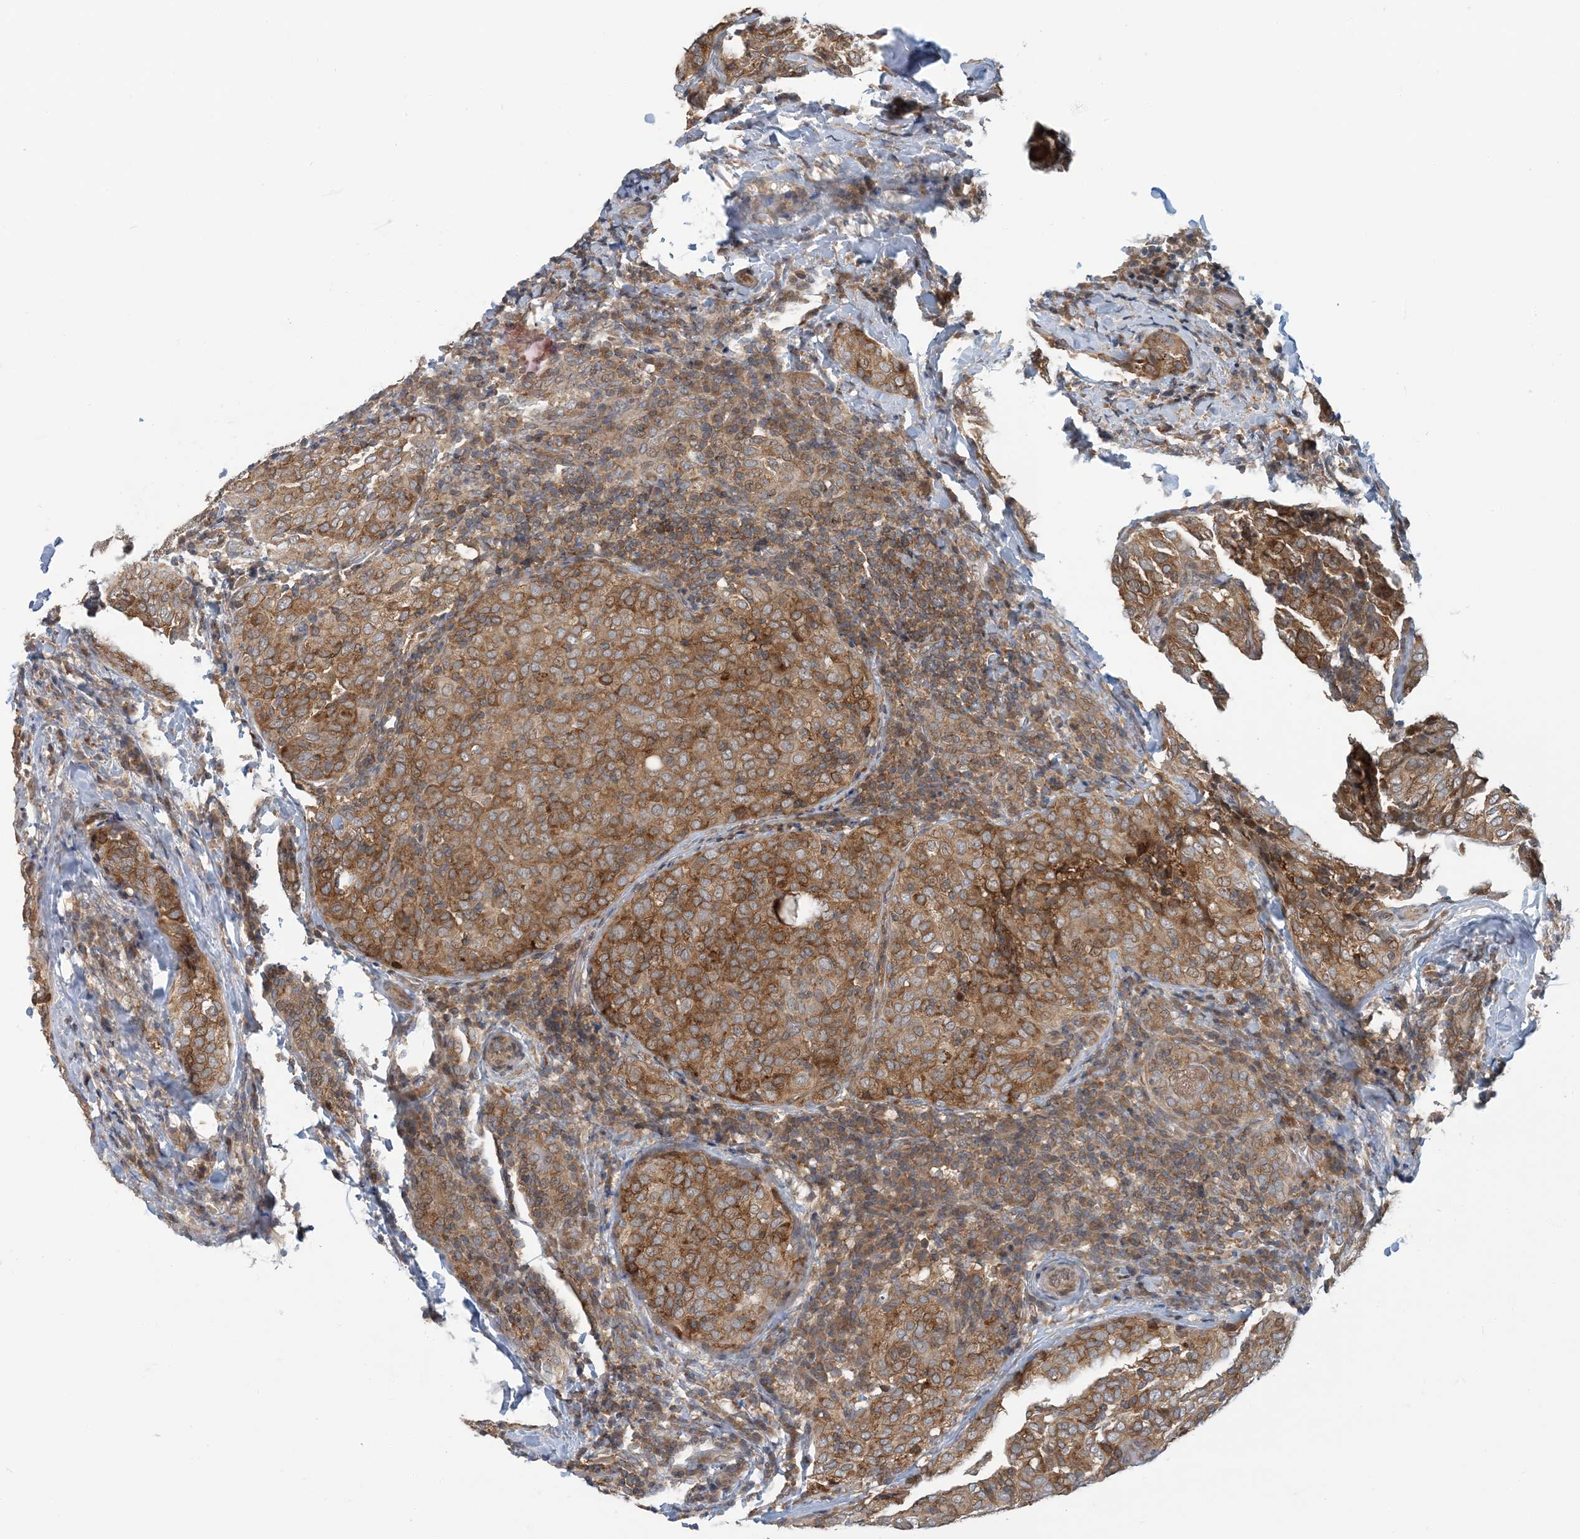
{"staining": {"intensity": "moderate", "quantity": ">75%", "location": "cytoplasmic/membranous"}, "tissue": "thyroid cancer", "cell_type": "Tumor cells", "image_type": "cancer", "snomed": [{"axis": "morphology", "description": "Normal tissue, NOS"}, {"axis": "morphology", "description": "Papillary adenocarcinoma, NOS"}, {"axis": "topography", "description": "Thyroid gland"}], "caption": "Brown immunohistochemical staining in thyroid papillary adenocarcinoma shows moderate cytoplasmic/membranous staining in about >75% of tumor cells. (DAB (3,3'-diaminobenzidine) IHC, brown staining for protein, blue staining for nuclei).", "gene": "ATP13A2", "patient": {"sex": "female", "age": 30}}